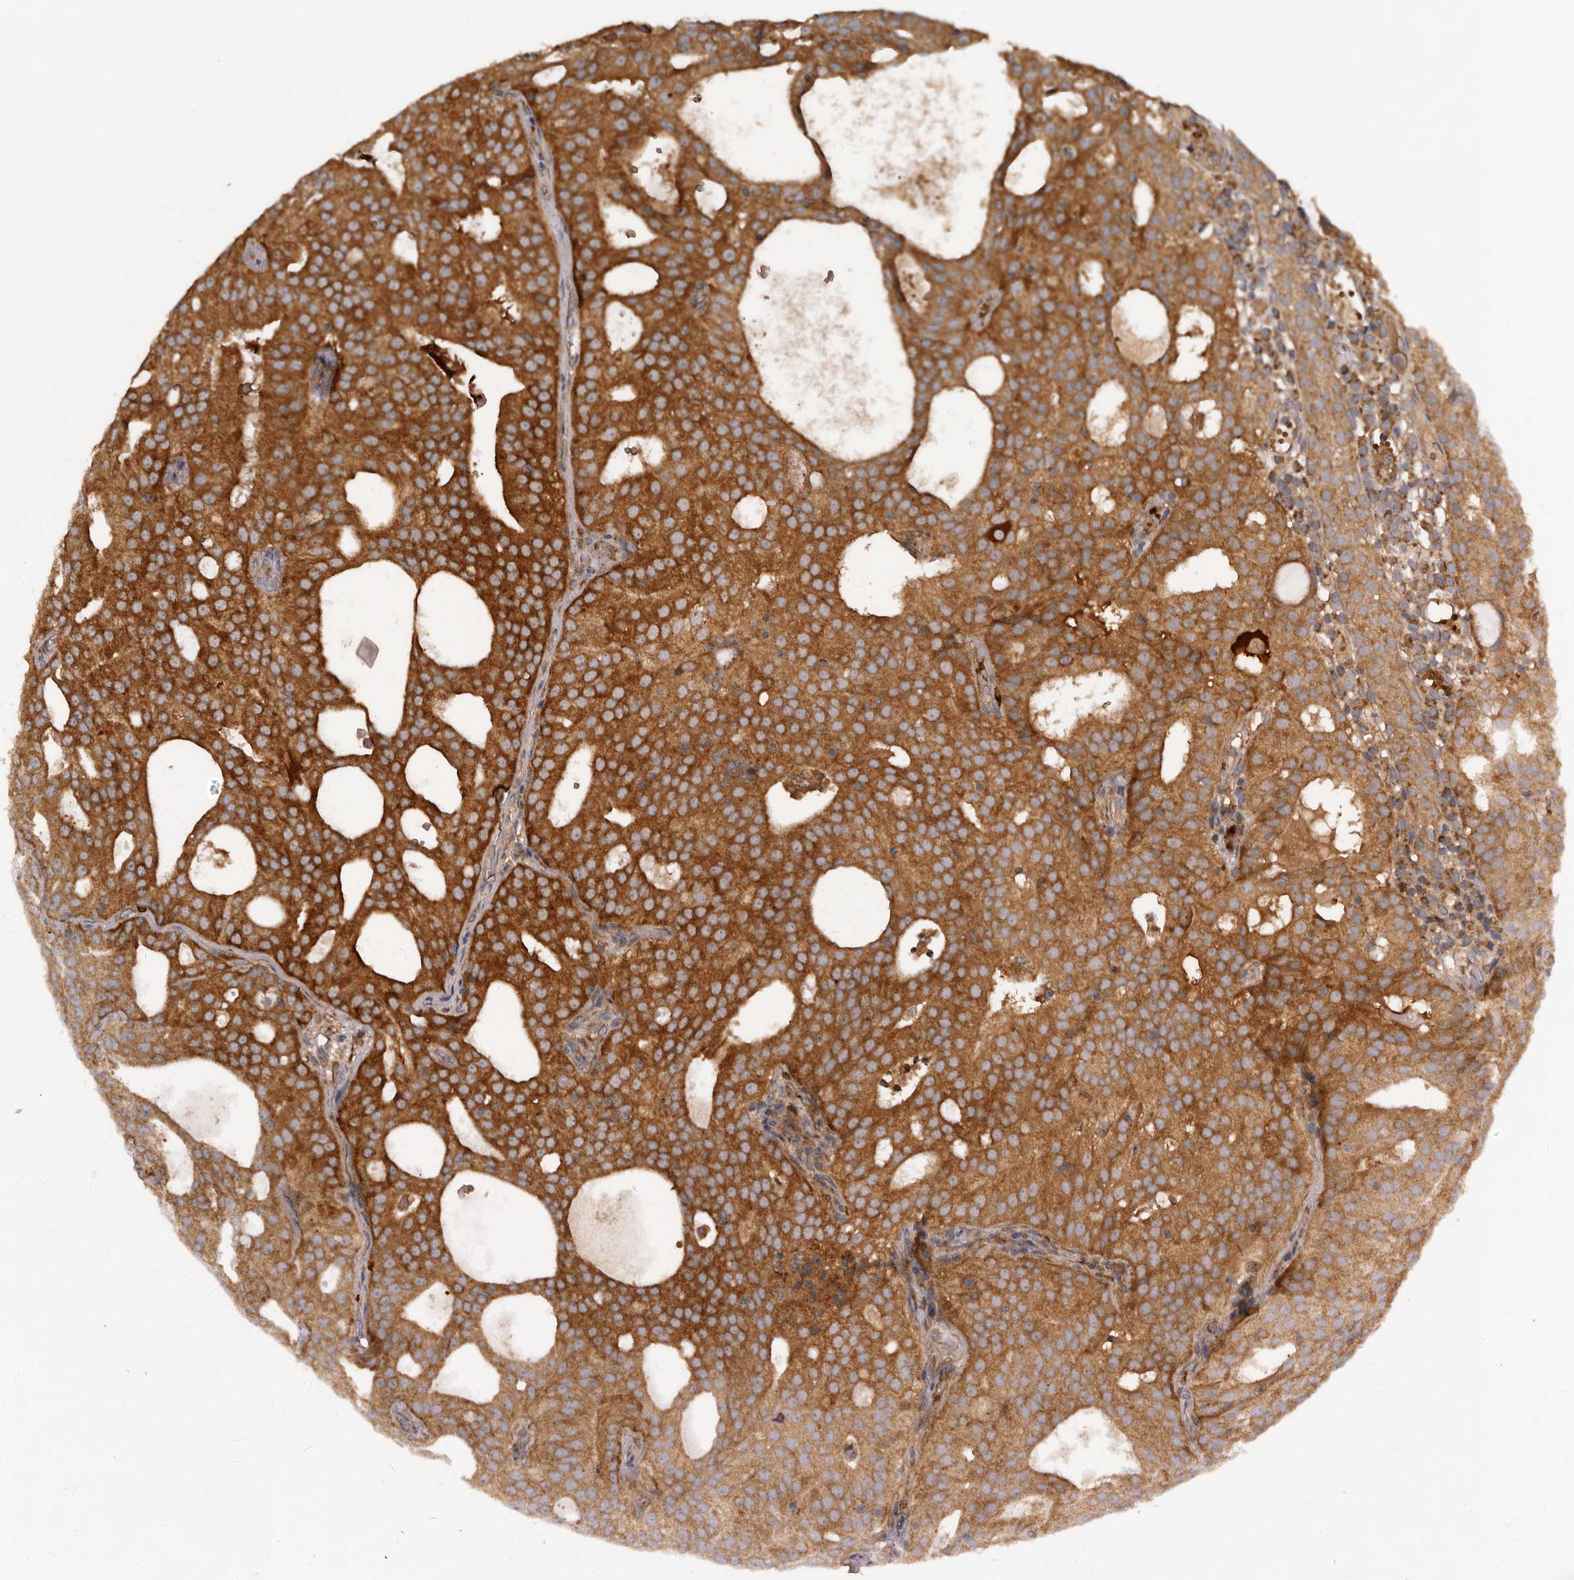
{"staining": {"intensity": "strong", "quantity": ">75%", "location": "cytoplasmic/membranous"}, "tissue": "prostate cancer", "cell_type": "Tumor cells", "image_type": "cancer", "snomed": [{"axis": "morphology", "description": "Adenocarcinoma, Medium grade"}, {"axis": "topography", "description": "Prostate"}], "caption": "A photomicrograph showing strong cytoplasmic/membranous positivity in about >75% of tumor cells in prostate adenocarcinoma (medium-grade), as visualized by brown immunohistochemical staining.", "gene": "GOT1L1", "patient": {"sex": "male", "age": 88}}